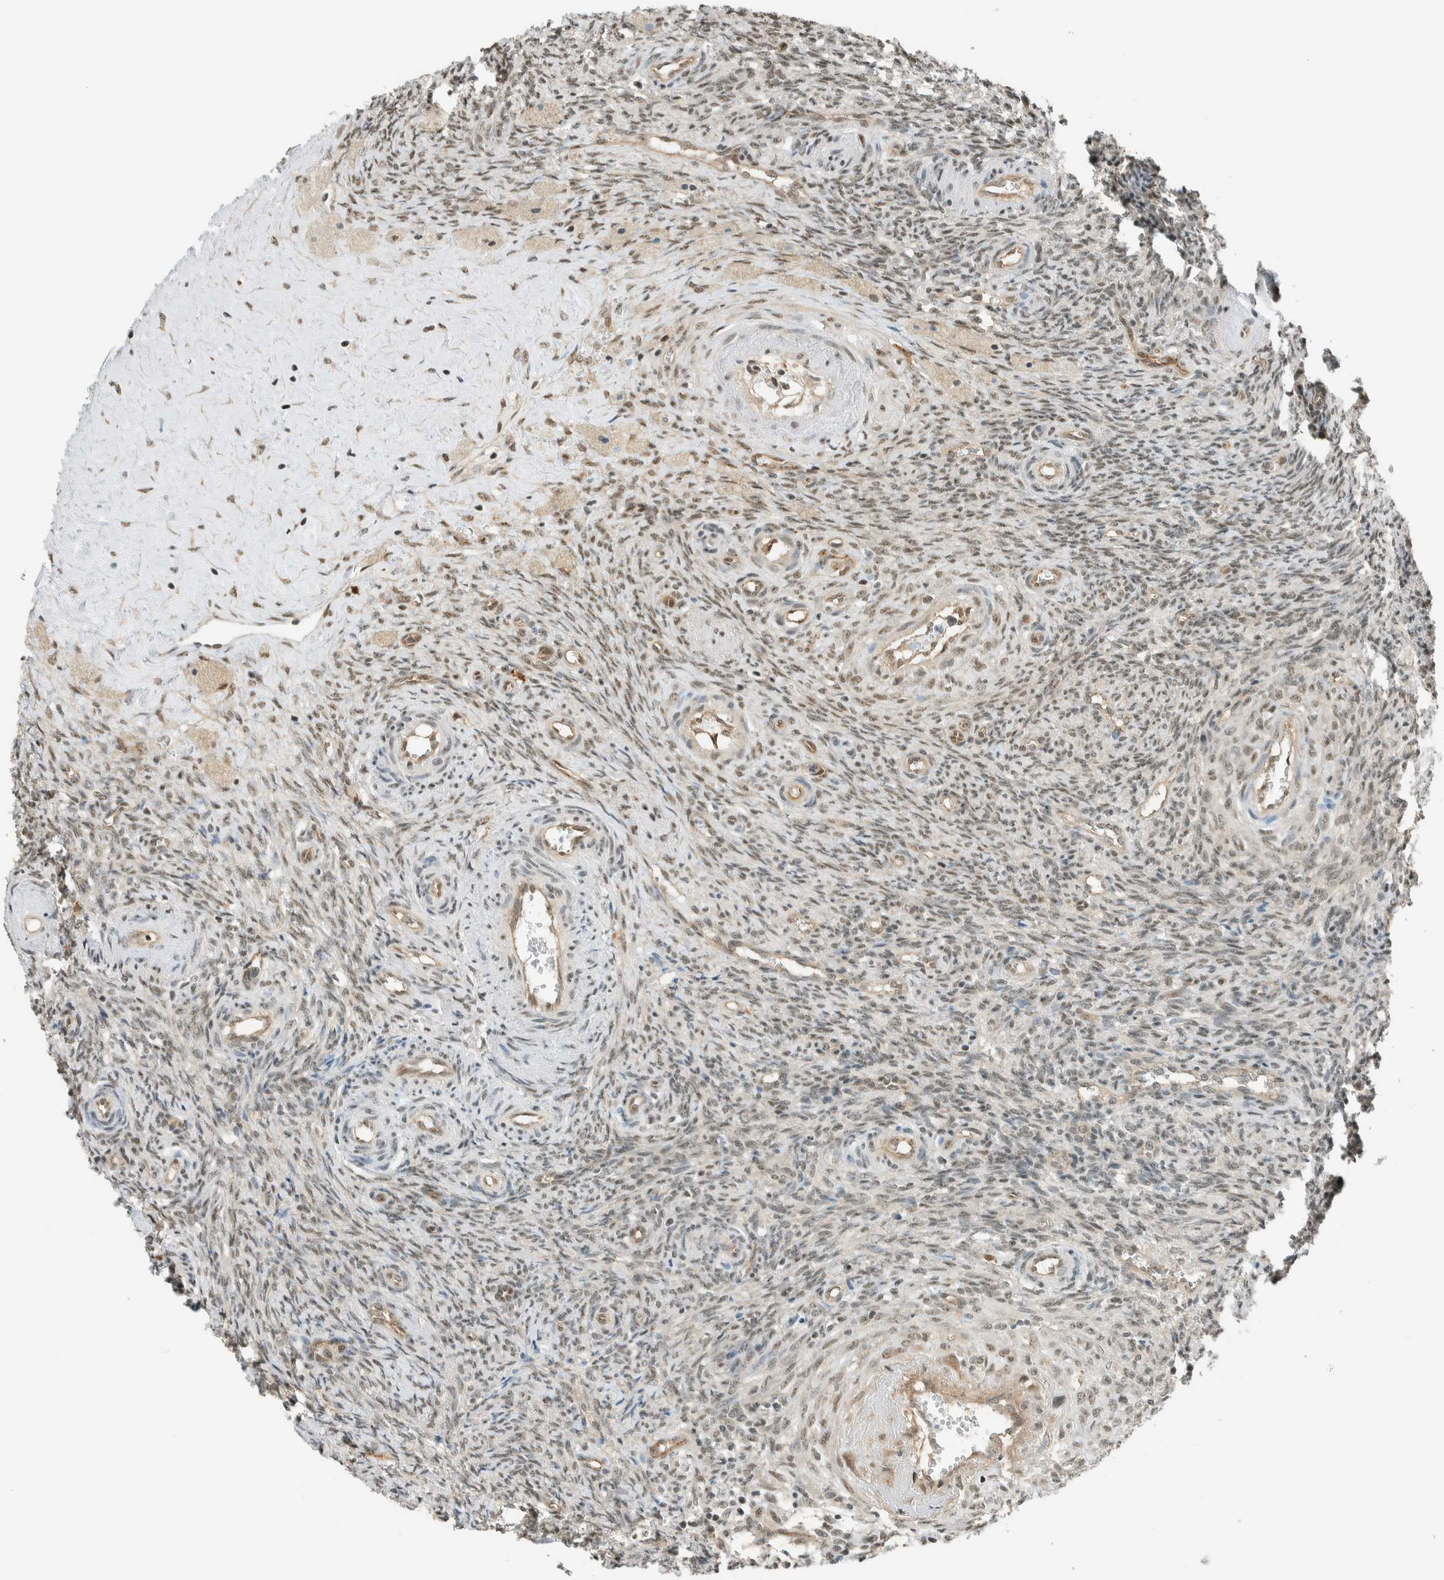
{"staining": {"intensity": "weak", "quantity": ">75%", "location": "cytoplasmic/membranous,nuclear"}, "tissue": "ovary", "cell_type": "Follicle cells", "image_type": "normal", "snomed": [{"axis": "morphology", "description": "Normal tissue, NOS"}, {"axis": "topography", "description": "Ovary"}], "caption": "Brown immunohistochemical staining in normal human ovary exhibits weak cytoplasmic/membranous,nuclear staining in approximately >75% of follicle cells. (DAB IHC, brown staining for protein, blue staining for nuclei).", "gene": "NIBAN2", "patient": {"sex": "female", "age": 41}}